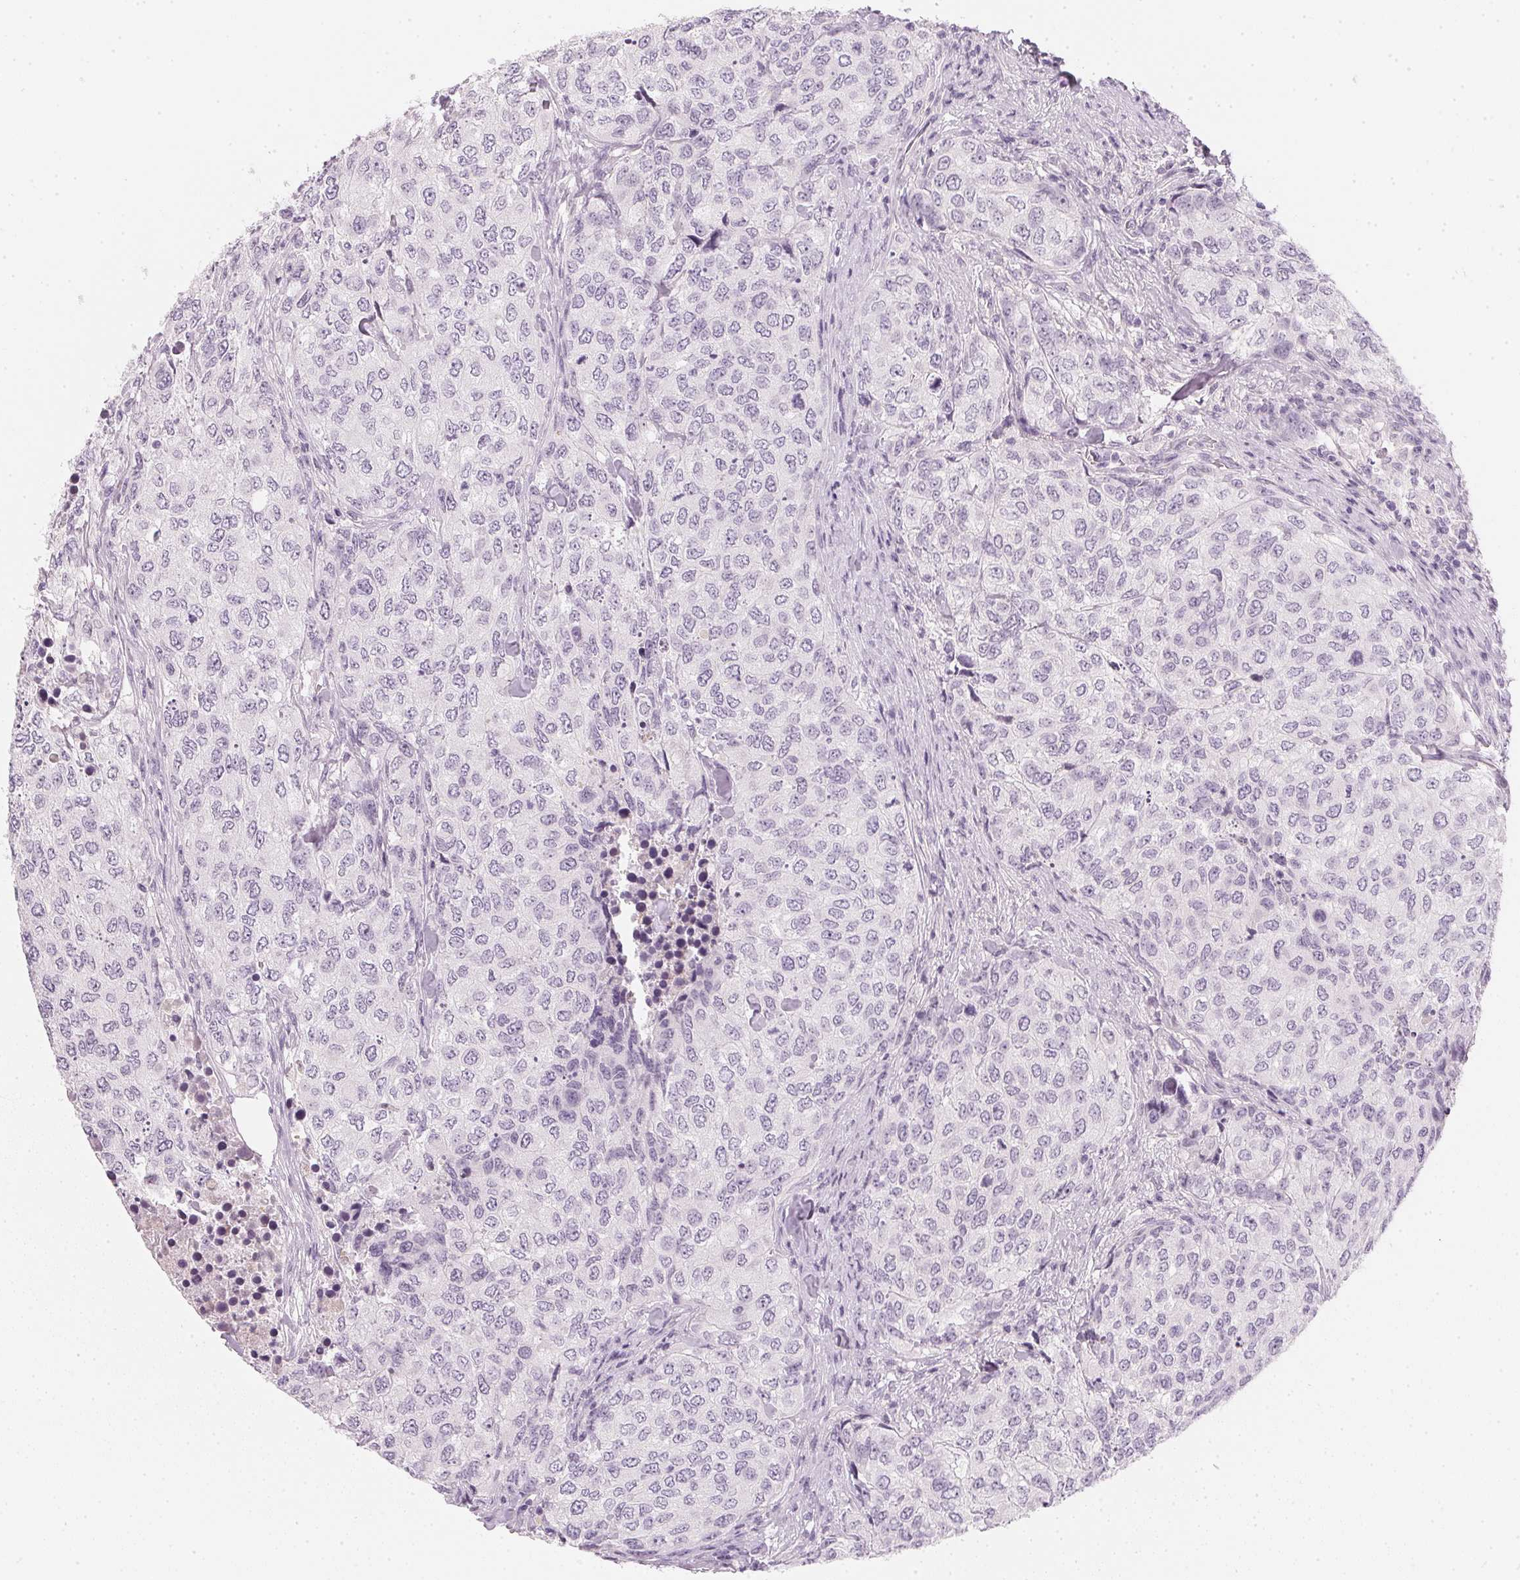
{"staining": {"intensity": "negative", "quantity": "none", "location": "none"}, "tissue": "urothelial cancer", "cell_type": "Tumor cells", "image_type": "cancer", "snomed": [{"axis": "morphology", "description": "Urothelial carcinoma, High grade"}, {"axis": "topography", "description": "Urinary bladder"}], "caption": "Histopathology image shows no significant protein positivity in tumor cells of urothelial cancer. (DAB immunohistochemistry, high magnification).", "gene": "CHST4", "patient": {"sex": "female", "age": 78}}